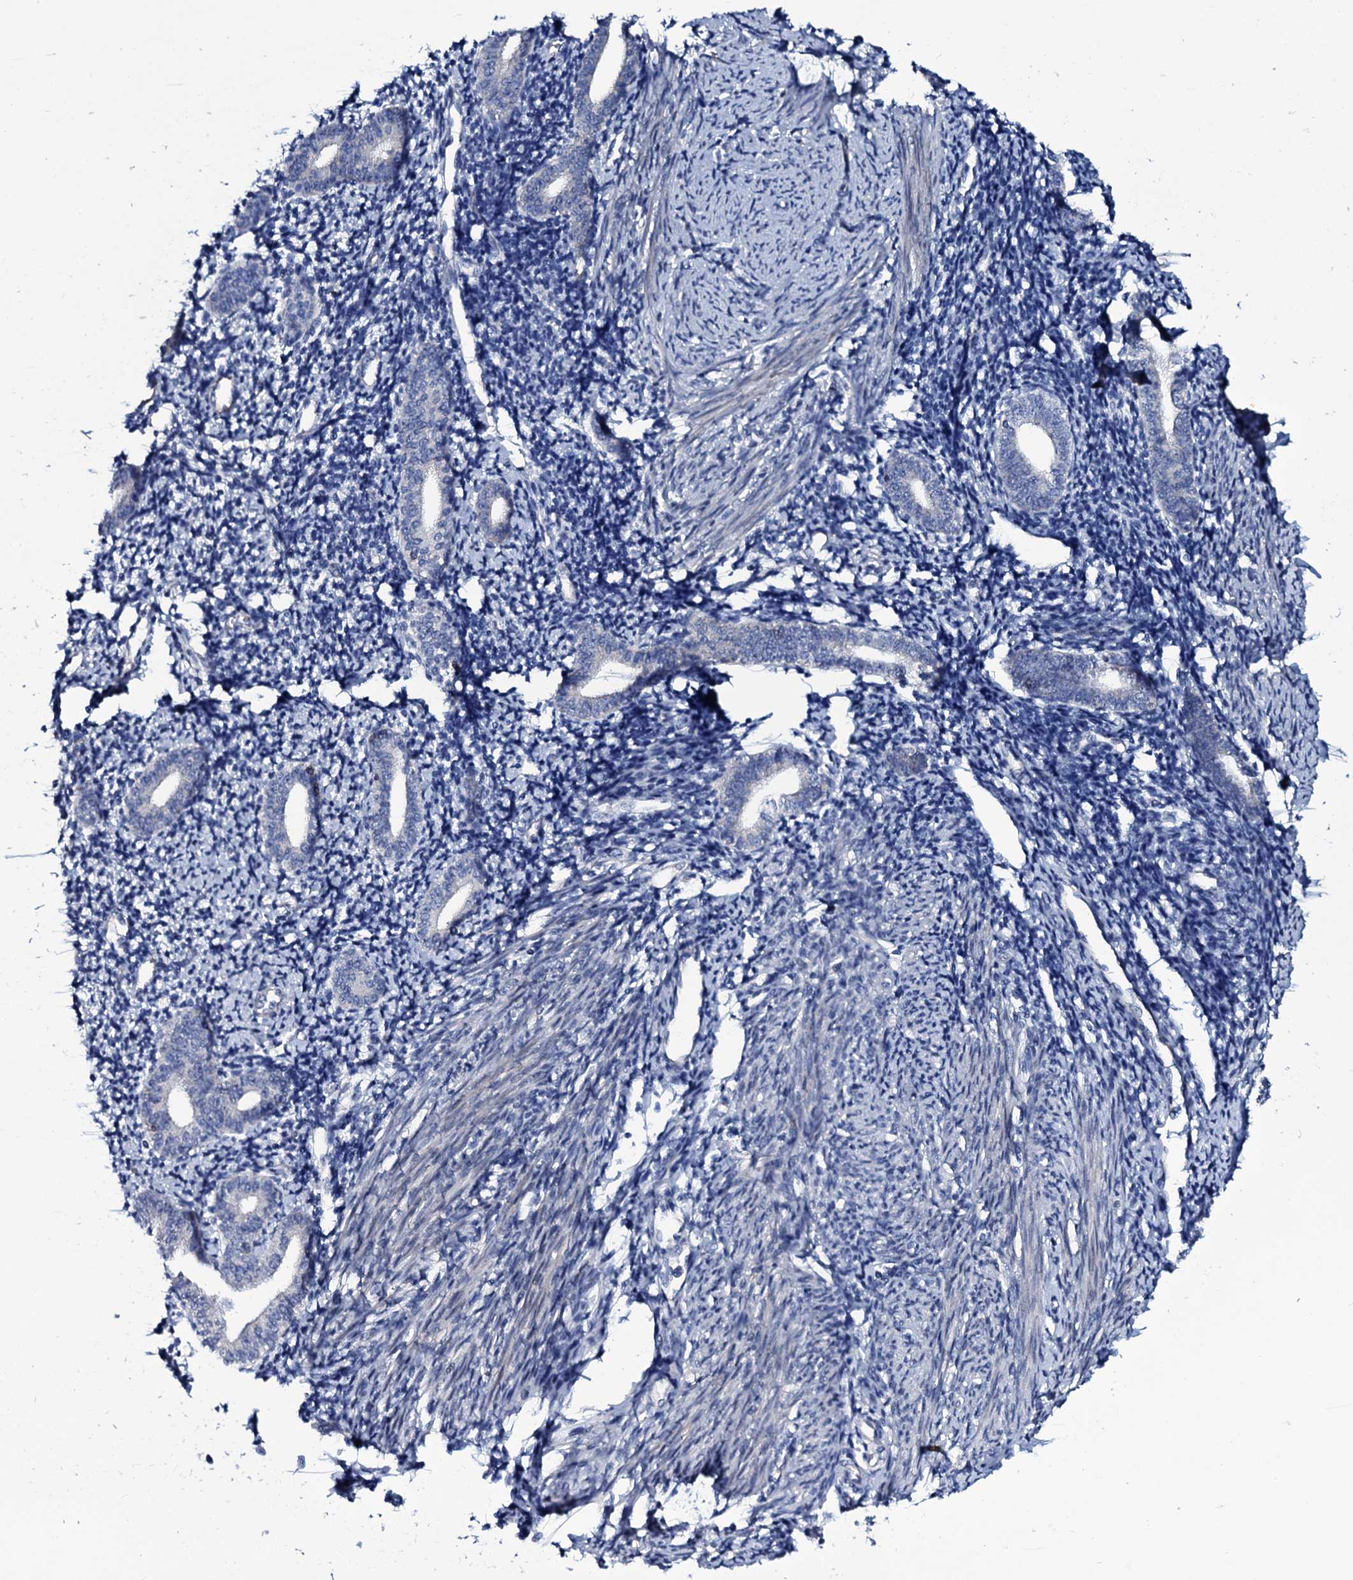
{"staining": {"intensity": "negative", "quantity": "none", "location": "none"}, "tissue": "endometrium", "cell_type": "Cells in endometrial stroma", "image_type": "normal", "snomed": [{"axis": "morphology", "description": "Normal tissue, NOS"}, {"axis": "topography", "description": "Endometrium"}], "caption": "Normal endometrium was stained to show a protein in brown. There is no significant expression in cells in endometrial stroma. (Brightfield microscopy of DAB IHC at high magnification).", "gene": "WIPF3", "patient": {"sex": "female", "age": 56}}